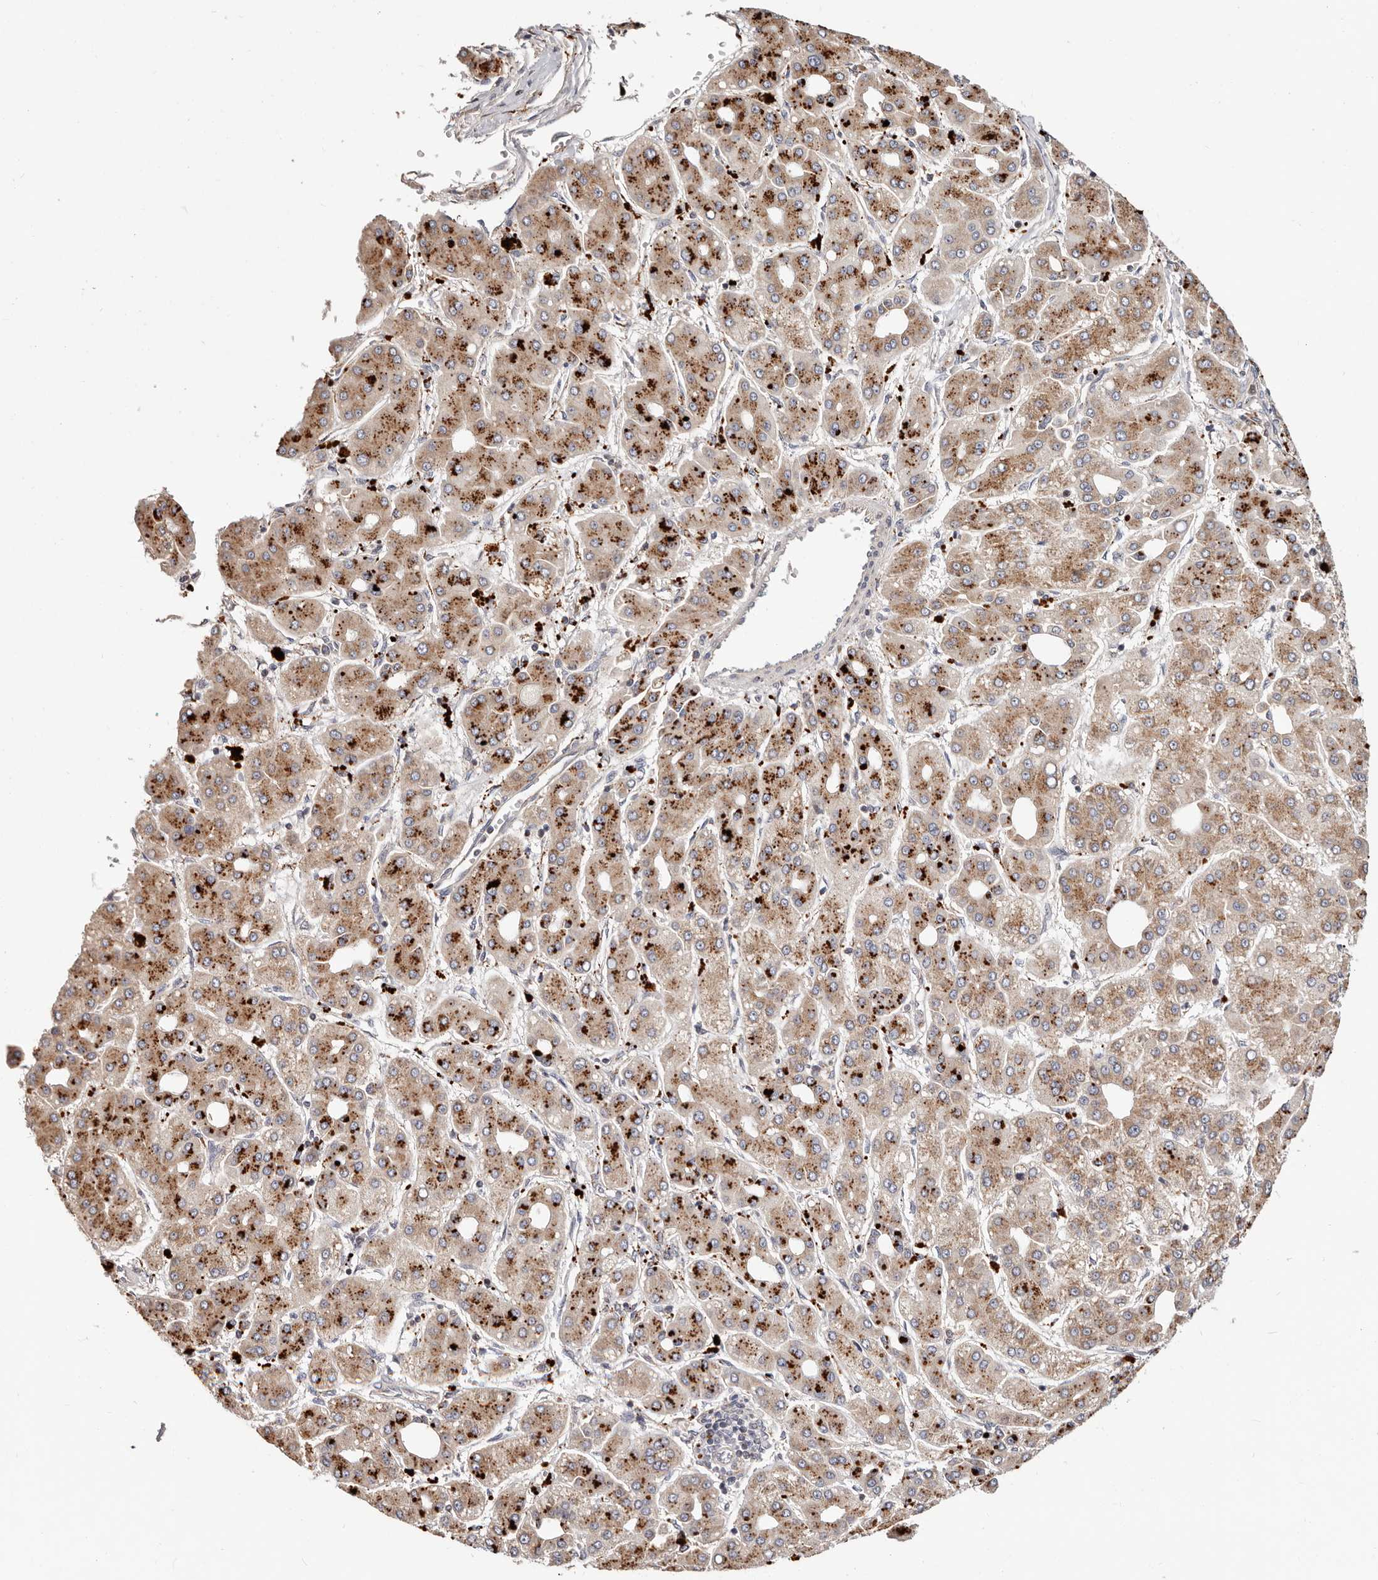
{"staining": {"intensity": "moderate", "quantity": ">75%", "location": "cytoplasmic/membranous"}, "tissue": "liver cancer", "cell_type": "Tumor cells", "image_type": "cancer", "snomed": [{"axis": "morphology", "description": "Carcinoma, Hepatocellular, NOS"}, {"axis": "topography", "description": "Liver"}], "caption": "Human liver cancer (hepatocellular carcinoma) stained with a protein marker reveals moderate staining in tumor cells.", "gene": "USP33", "patient": {"sex": "male", "age": 65}}